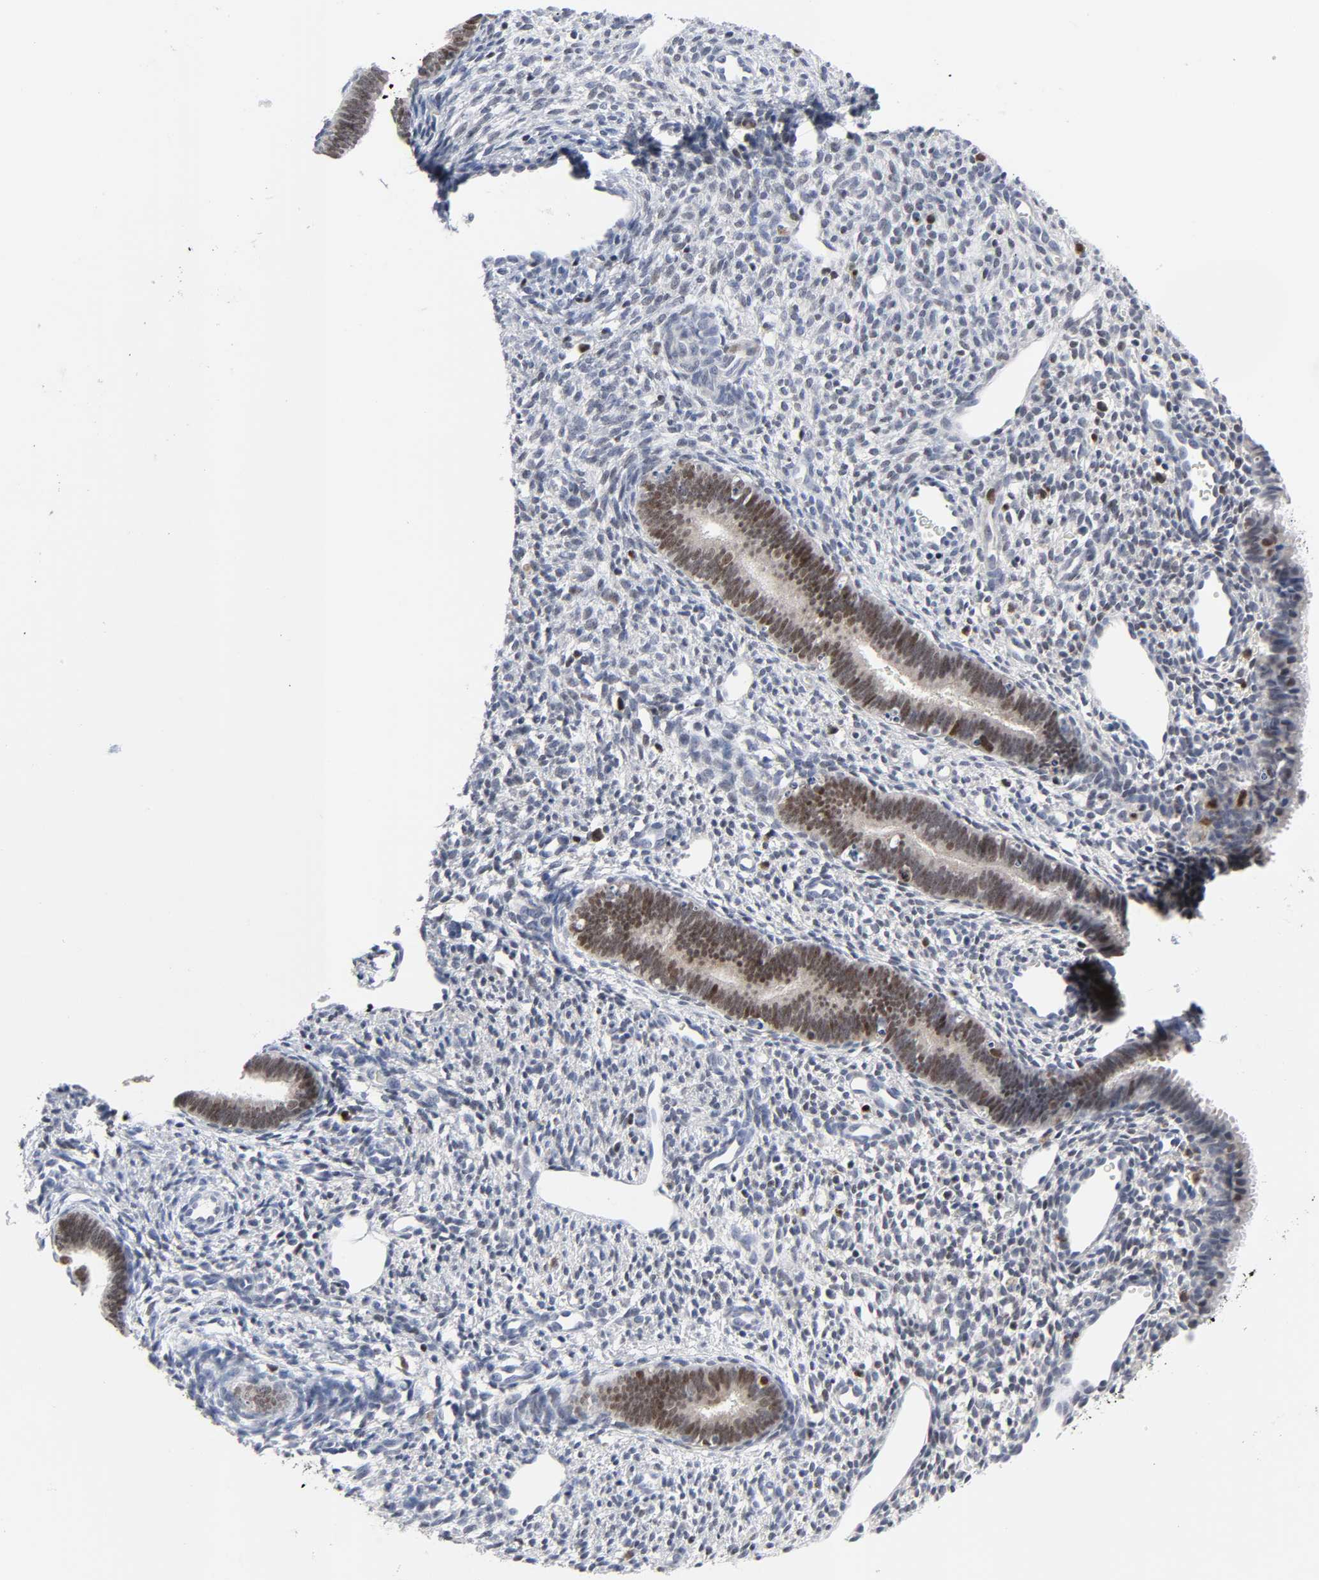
{"staining": {"intensity": "negative", "quantity": "none", "location": "none"}, "tissue": "endometrium", "cell_type": "Cells in endometrial stroma", "image_type": "normal", "snomed": [{"axis": "morphology", "description": "Normal tissue, NOS"}, {"axis": "topography", "description": "Endometrium"}], "caption": "IHC of unremarkable human endometrium shows no staining in cells in endometrial stroma.", "gene": "WEE1", "patient": {"sex": "female", "age": 27}}